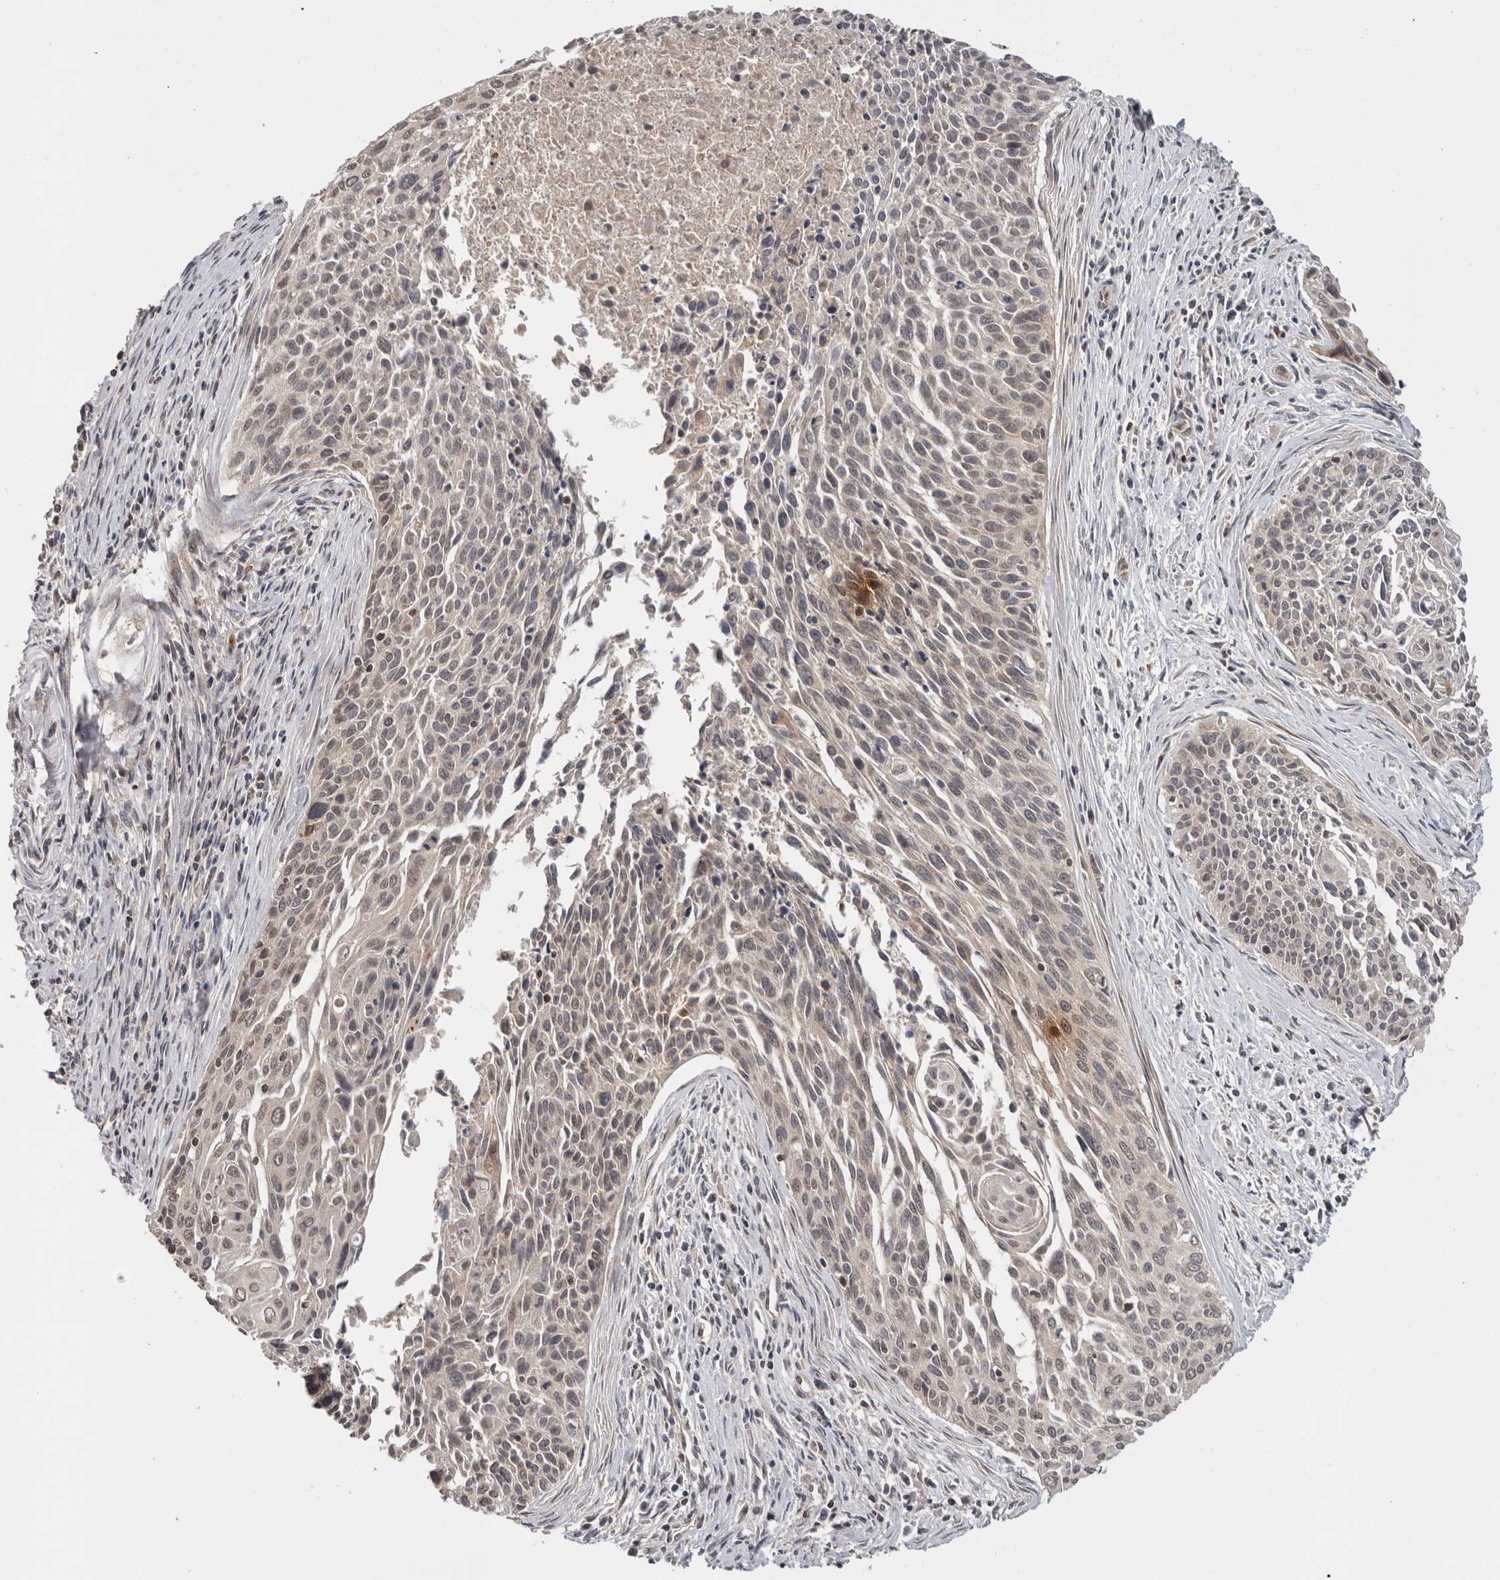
{"staining": {"intensity": "negative", "quantity": "none", "location": "none"}, "tissue": "cervical cancer", "cell_type": "Tumor cells", "image_type": "cancer", "snomed": [{"axis": "morphology", "description": "Squamous cell carcinoma, NOS"}, {"axis": "topography", "description": "Cervix"}], "caption": "DAB immunohistochemical staining of squamous cell carcinoma (cervical) exhibits no significant staining in tumor cells. (Immunohistochemistry, brightfield microscopy, high magnification).", "gene": "HMOX2", "patient": {"sex": "female", "age": 55}}